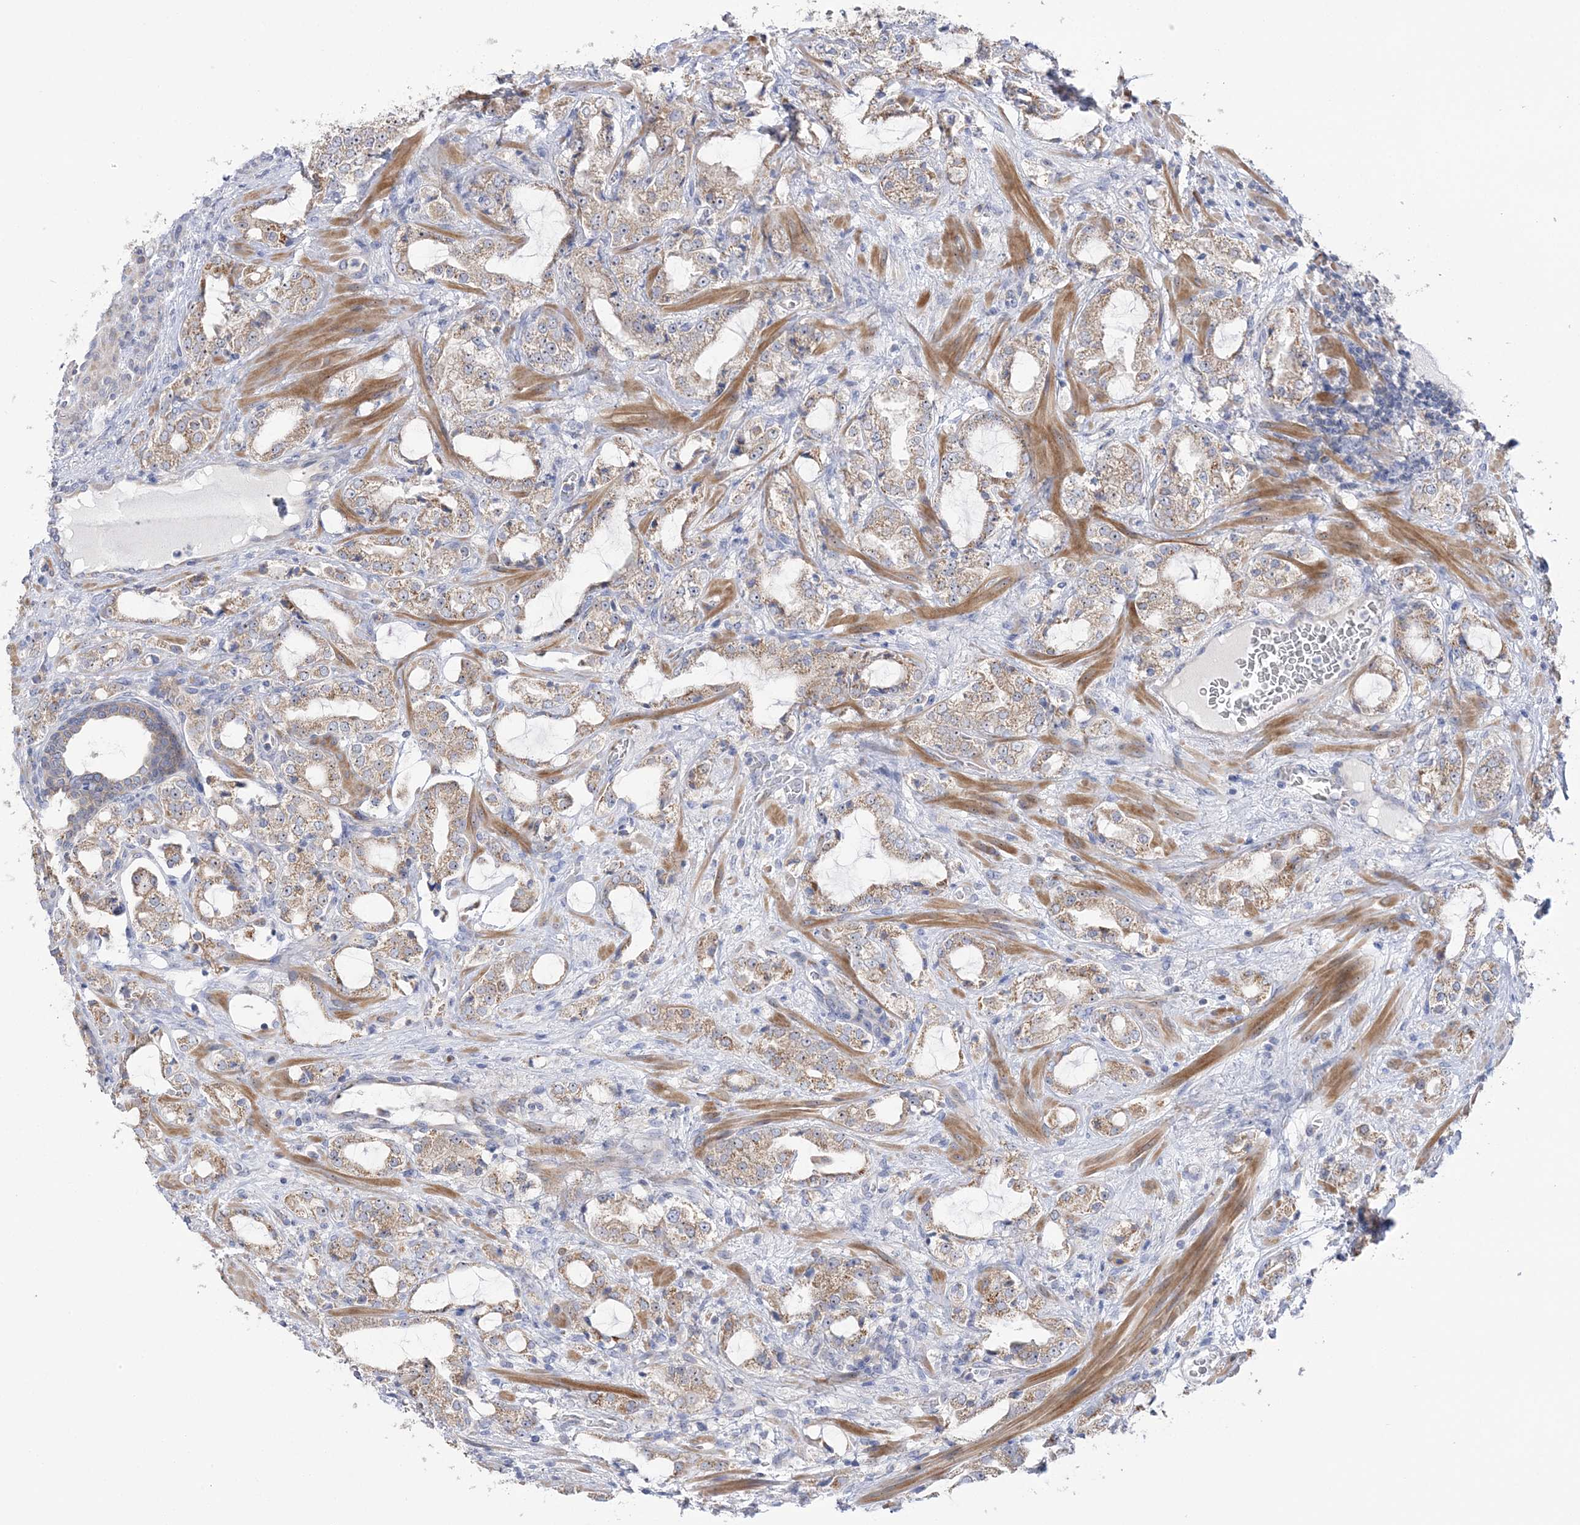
{"staining": {"intensity": "weak", "quantity": ">75%", "location": "cytoplasmic/membranous"}, "tissue": "prostate cancer", "cell_type": "Tumor cells", "image_type": "cancer", "snomed": [{"axis": "morphology", "description": "Adenocarcinoma, High grade"}, {"axis": "topography", "description": "Prostate"}], "caption": "Immunohistochemistry micrograph of neoplastic tissue: high-grade adenocarcinoma (prostate) stained using immunohistochemistry shows low levels of weak protein expression localized specifically in the cytoplasmic/membranous of tumor cells, appearing as a cytoplasmic/membranous brown color.", "gene": "MMADHC", "patient": {"sex": "male", "age": 64}}